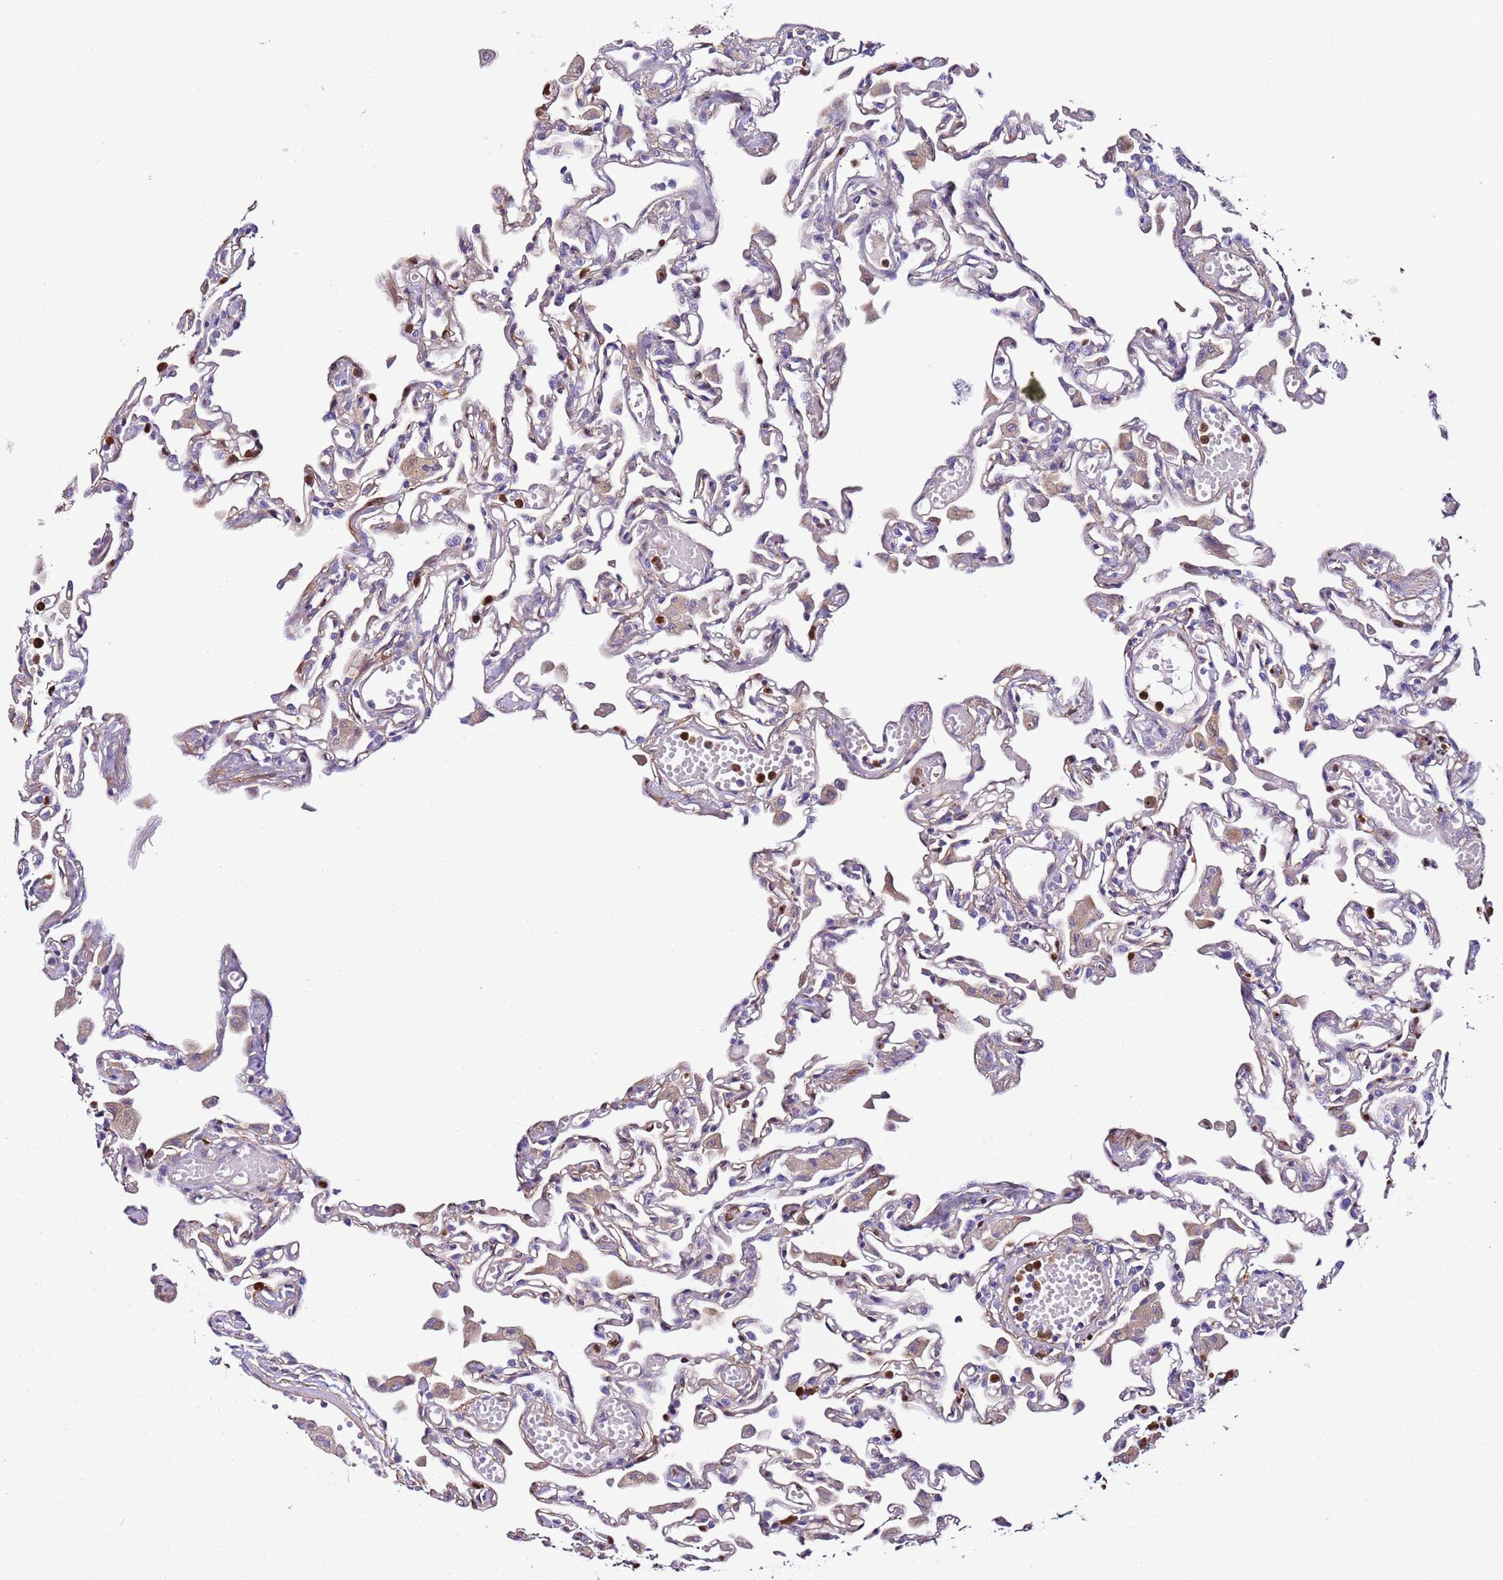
{"staining": {"intensity": "negative", "quantity": "none", "location": "none"}, "tissue": "lung", "cell_type": "Alveolar cells", "image_type": "normal", "snomed": [{"axis": "morphology", "description": "Normal tissue, NOS"}, {"axis": "topography", "description": "Bronchus"}, {"axis": "topography", "description": "Lung"}], "caption": "Immunohistochemistry of normal lung demonstrates no expression in alveolar cells.", "gene": "FAM174C", "patient": {"sex": "female", "age": 49}}